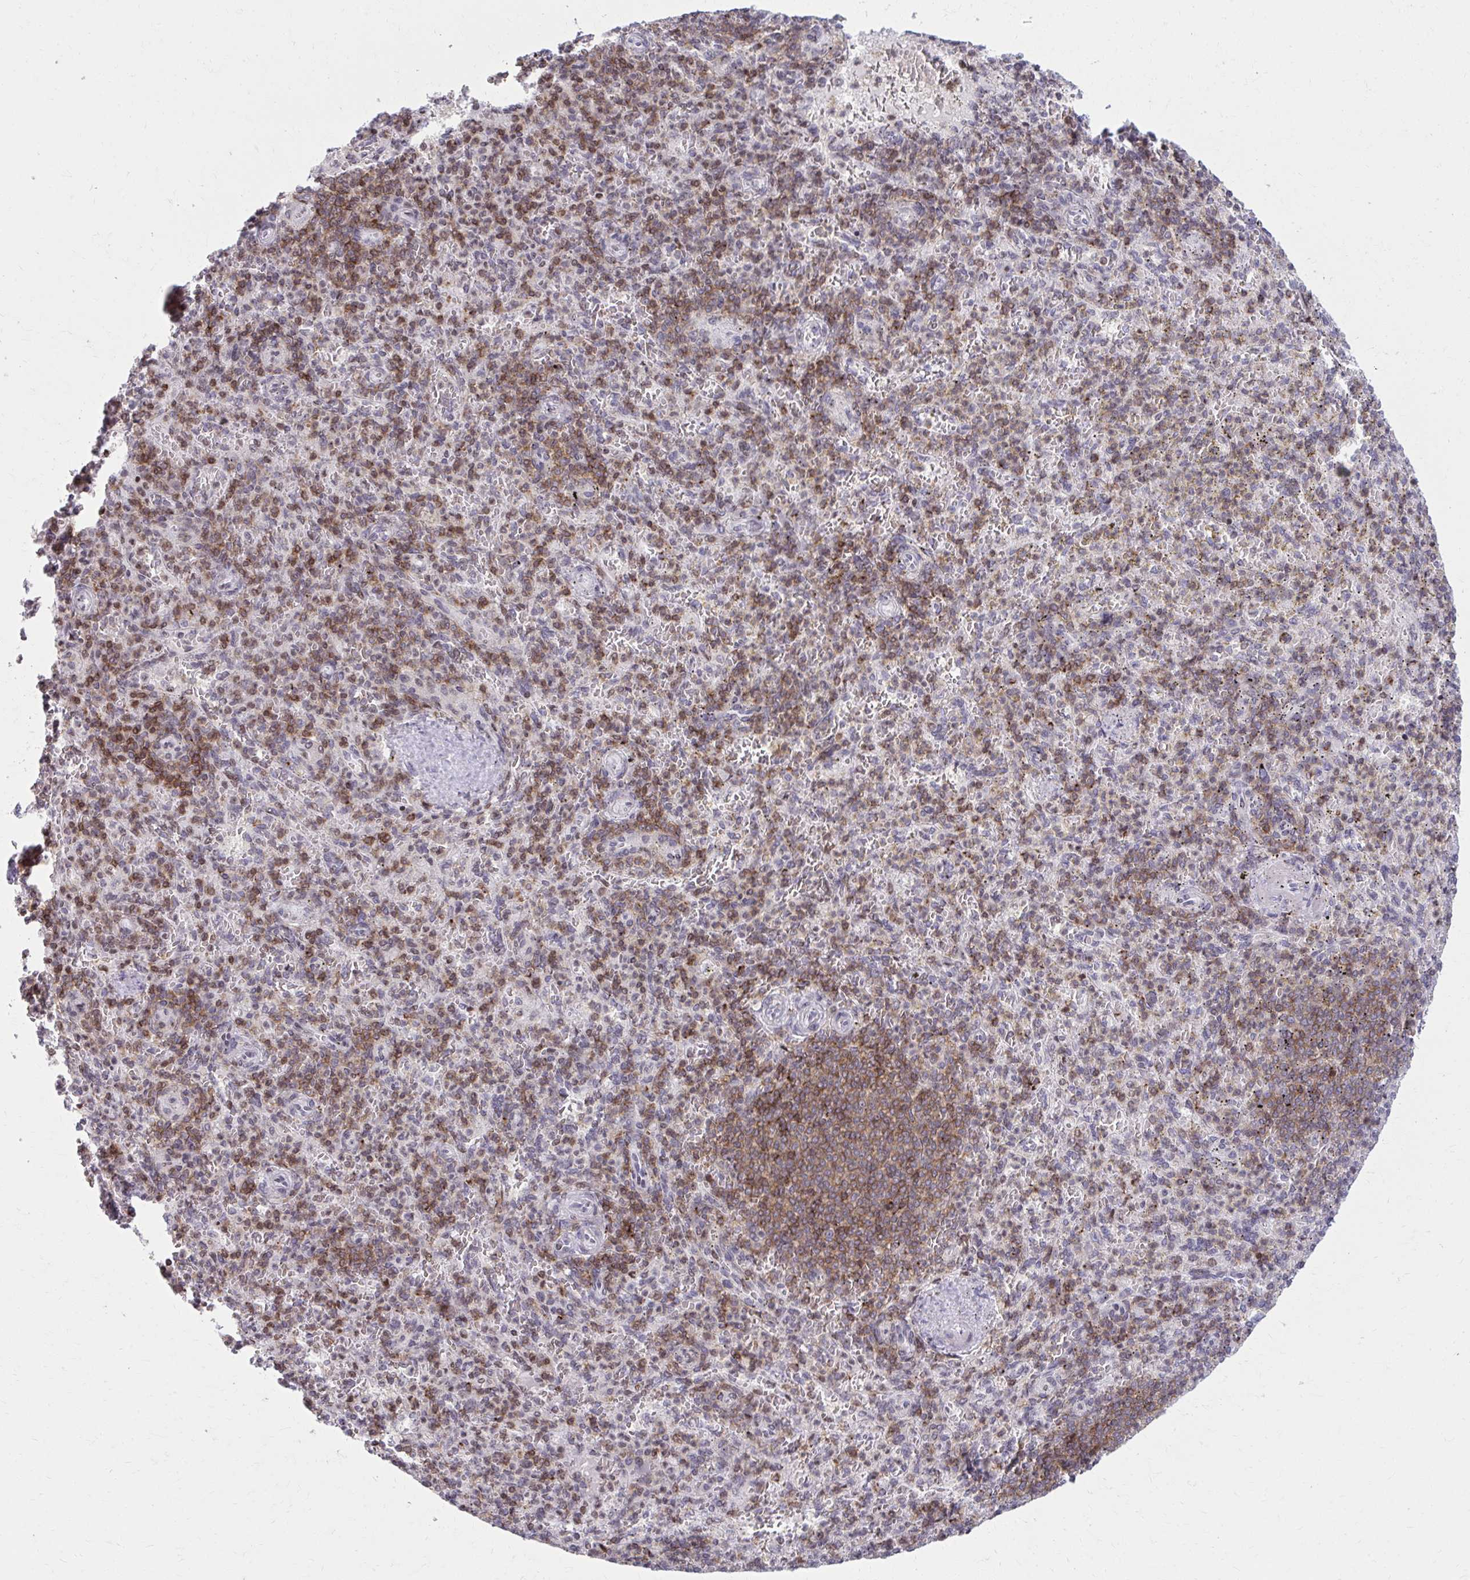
{"staining": {"intensity": "moderate", "quantity": "25%-75%", "location": "nuclear"}, "tissue": "spleen", "cell_type": "Cells in red pulp", "image_type": "normal", "snomed": [{"axis": "morphology", "description": "Normal tissue, NOS"}, {"axis": "topography", "description": "Spleen"}], "caption": "Immunohistochemistry (IHC) staining of normal spleen, which reveals medium levels of moderate nuclear expression in about 25%-75% of cells in red pulp indicating moderate nuclear protein staining. The staining was performed using DAB (3,3'-diaminobenzidine) (brown) for protein detection and nuclei were counterstained in hematoxylin (blue).", "gene": "AP5M1", "patient": {"sex": "female", "age": 74}}